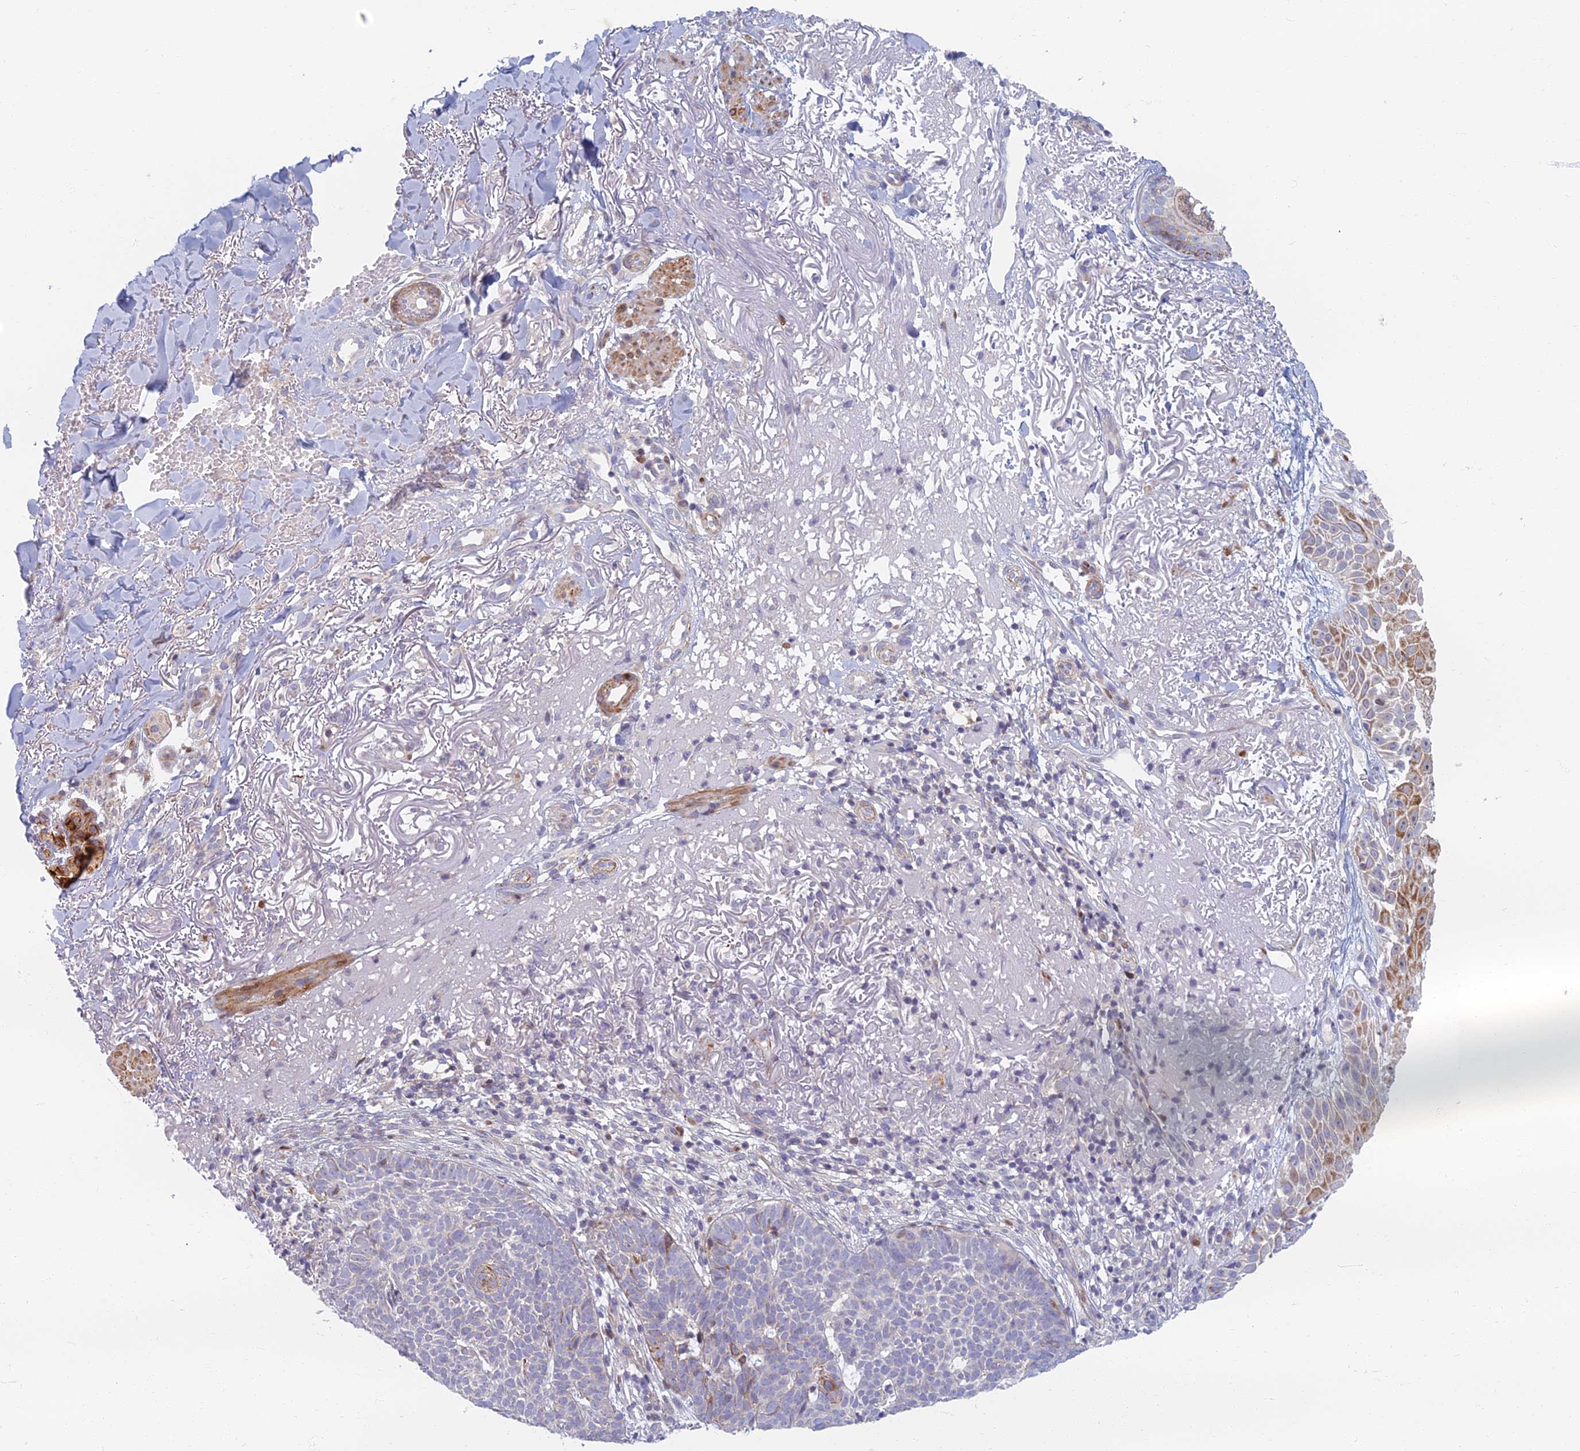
{"staining": {"intensity": "moderate", "quantity": "<25%", "location": "cytoplasmic/membranous"}, "tissue": "skin cancer", "cell_type": "Tumor cells", "image_type": "cancer", "snomed": [{"axis": "morphology", "description": "Basal cell carcinoma"}, {"axis": "topography", "description": "Skin"}], "caption": "Immunohistochemical staining of human skin cancer (basal cell carcinoma) exhibits low levels of moderate cytoplasmic/membranous protein staining in approximately <25% of tumor cells.", "gene": "C15orf40", "patient": {"sex": "female", "age": 78}}